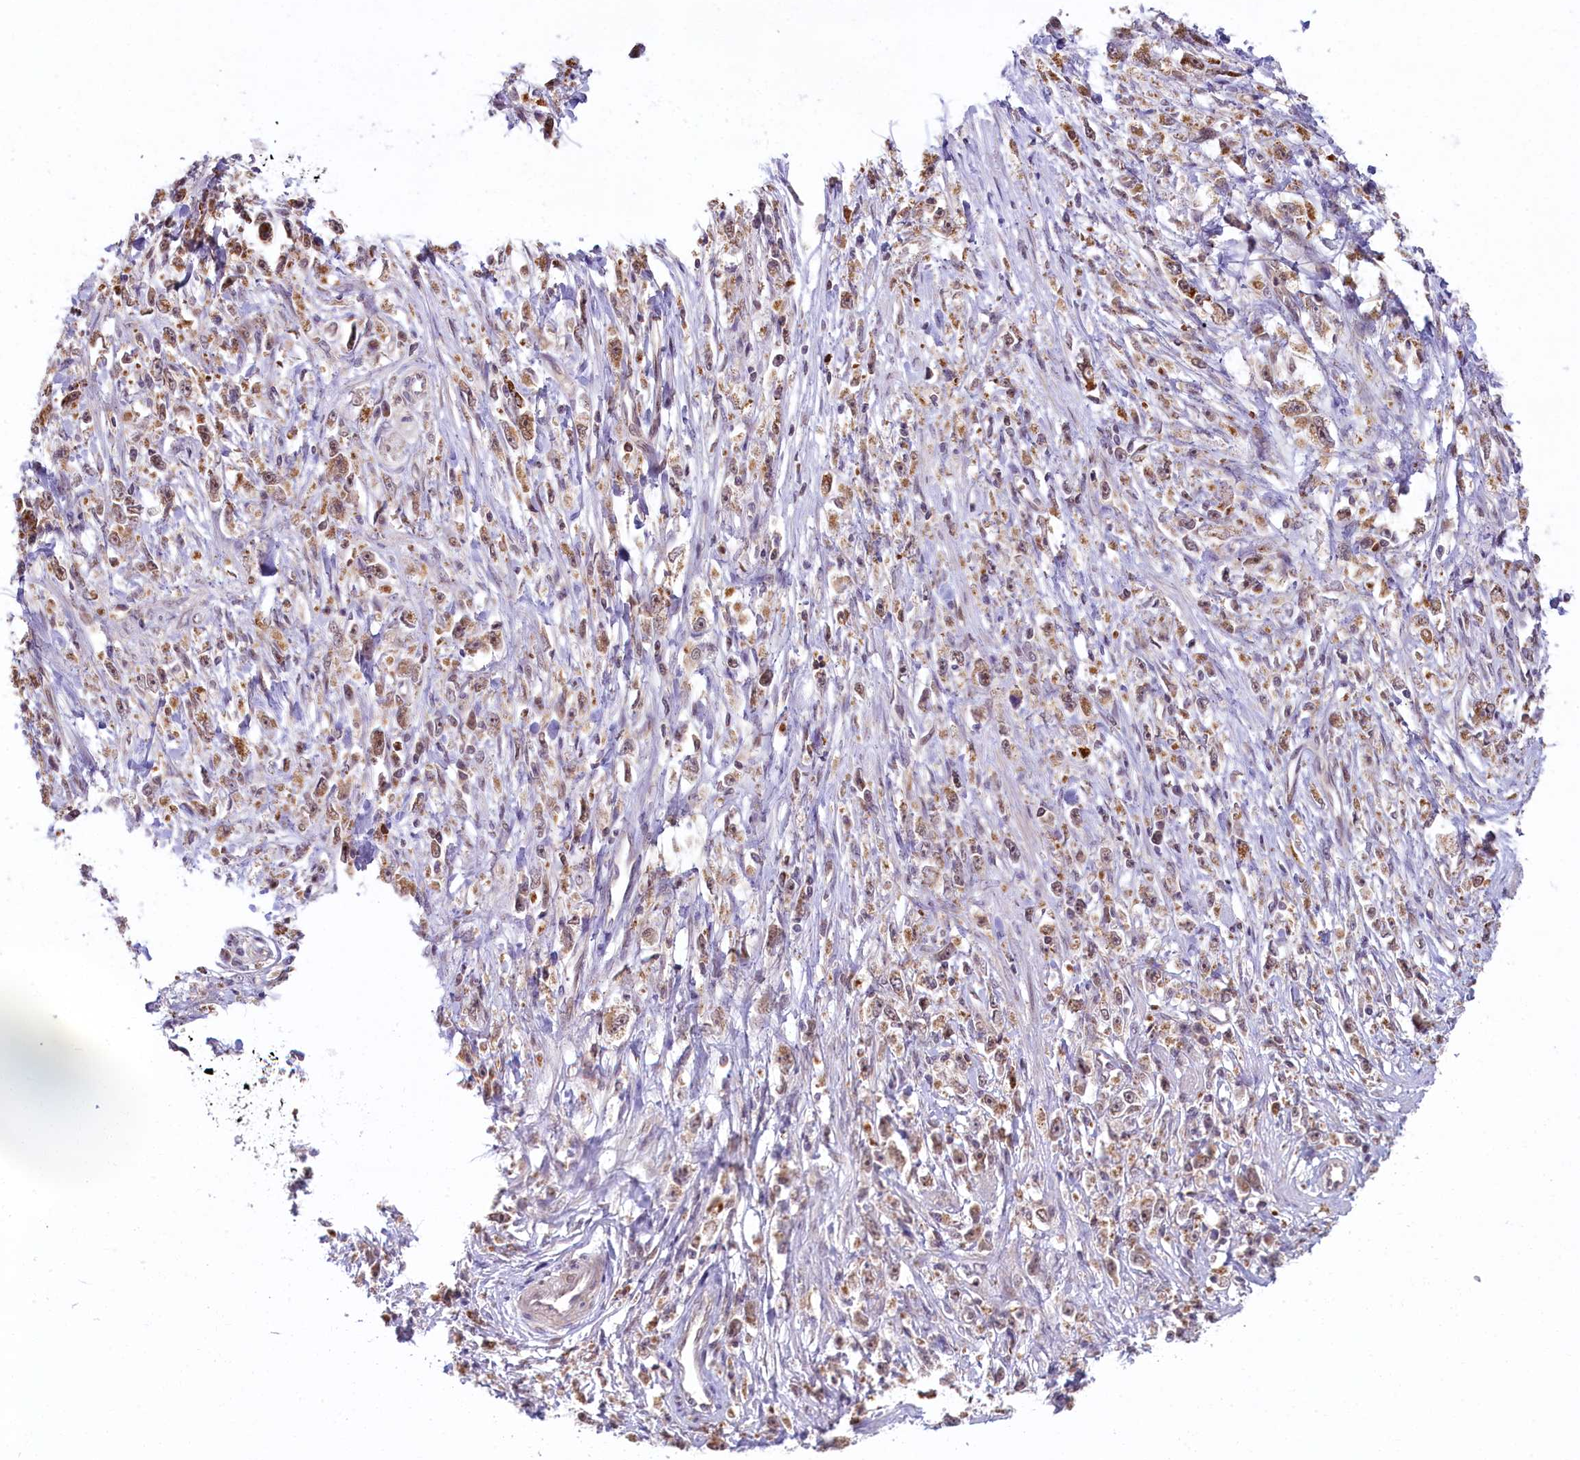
{"staining": {"intensity": "weak", "quantity": "25%-75%", "location": "cytoplasmic/membranous"}, "tissue": "stomach cancer", "cell_type": "Tumor cells", "image_type": "cancer", "snomed": [{"axis": "morphology", "description": "Adenocarcinoma, NOS"}, {"axis": "topography", "description": "Stomach"}], "caption": "Tumor cells demonstrate weak cytoplasmic/membranous expression in about 25%-75% of cells in stomach cancer (adenocarcinoma). Ihc stains the protein of interest in brown and the nuclei are stained blue.", "gene": "CARD8", "patient": {"sex": "female", "age": 59}}